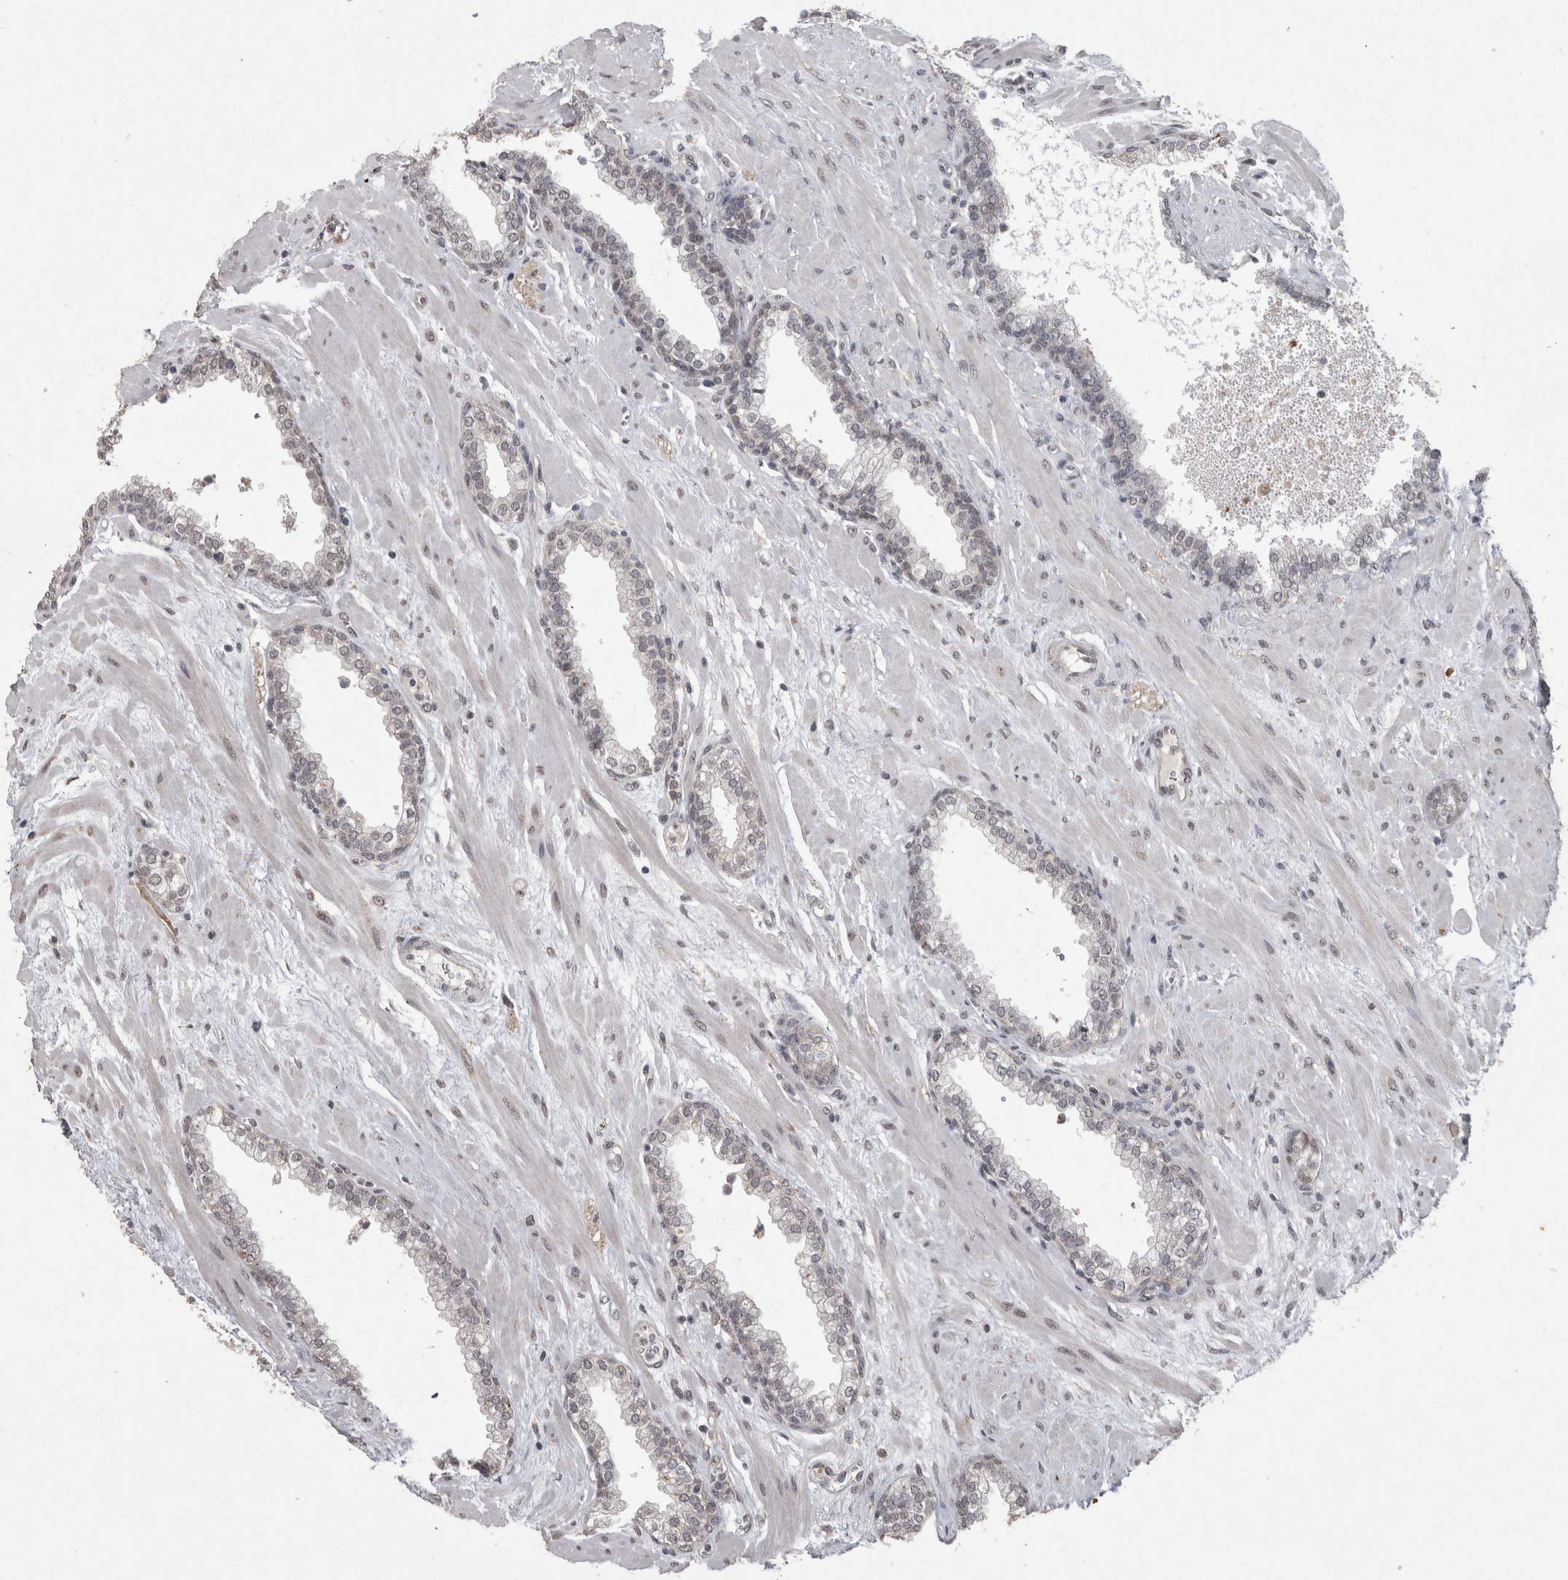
{"staining": {"intensity": "negative", "quantity": "none", "location": "none"}, "tissue": "prostate", "cell_type": "Glandular cells", "image_type": "normal", "snomed": [{"axis": "morphology", "description": "Normal tissue, NOS"}, {"axis": "morphology", "description": "Urothelial carcinoma, Low grade"}, {"axis": "topography", "description": "Urinary bladder"}, {"axis": "topography", "description": "Prostate"}], "caption": "Immunohistochemistry of normal prostate demonstrates no positivity in glandular cells. (DAB immunohistochemistry with hematoxylin counter stain).", "gene": "MEP1A", "patient": {"sex": "male", "age": 60}}